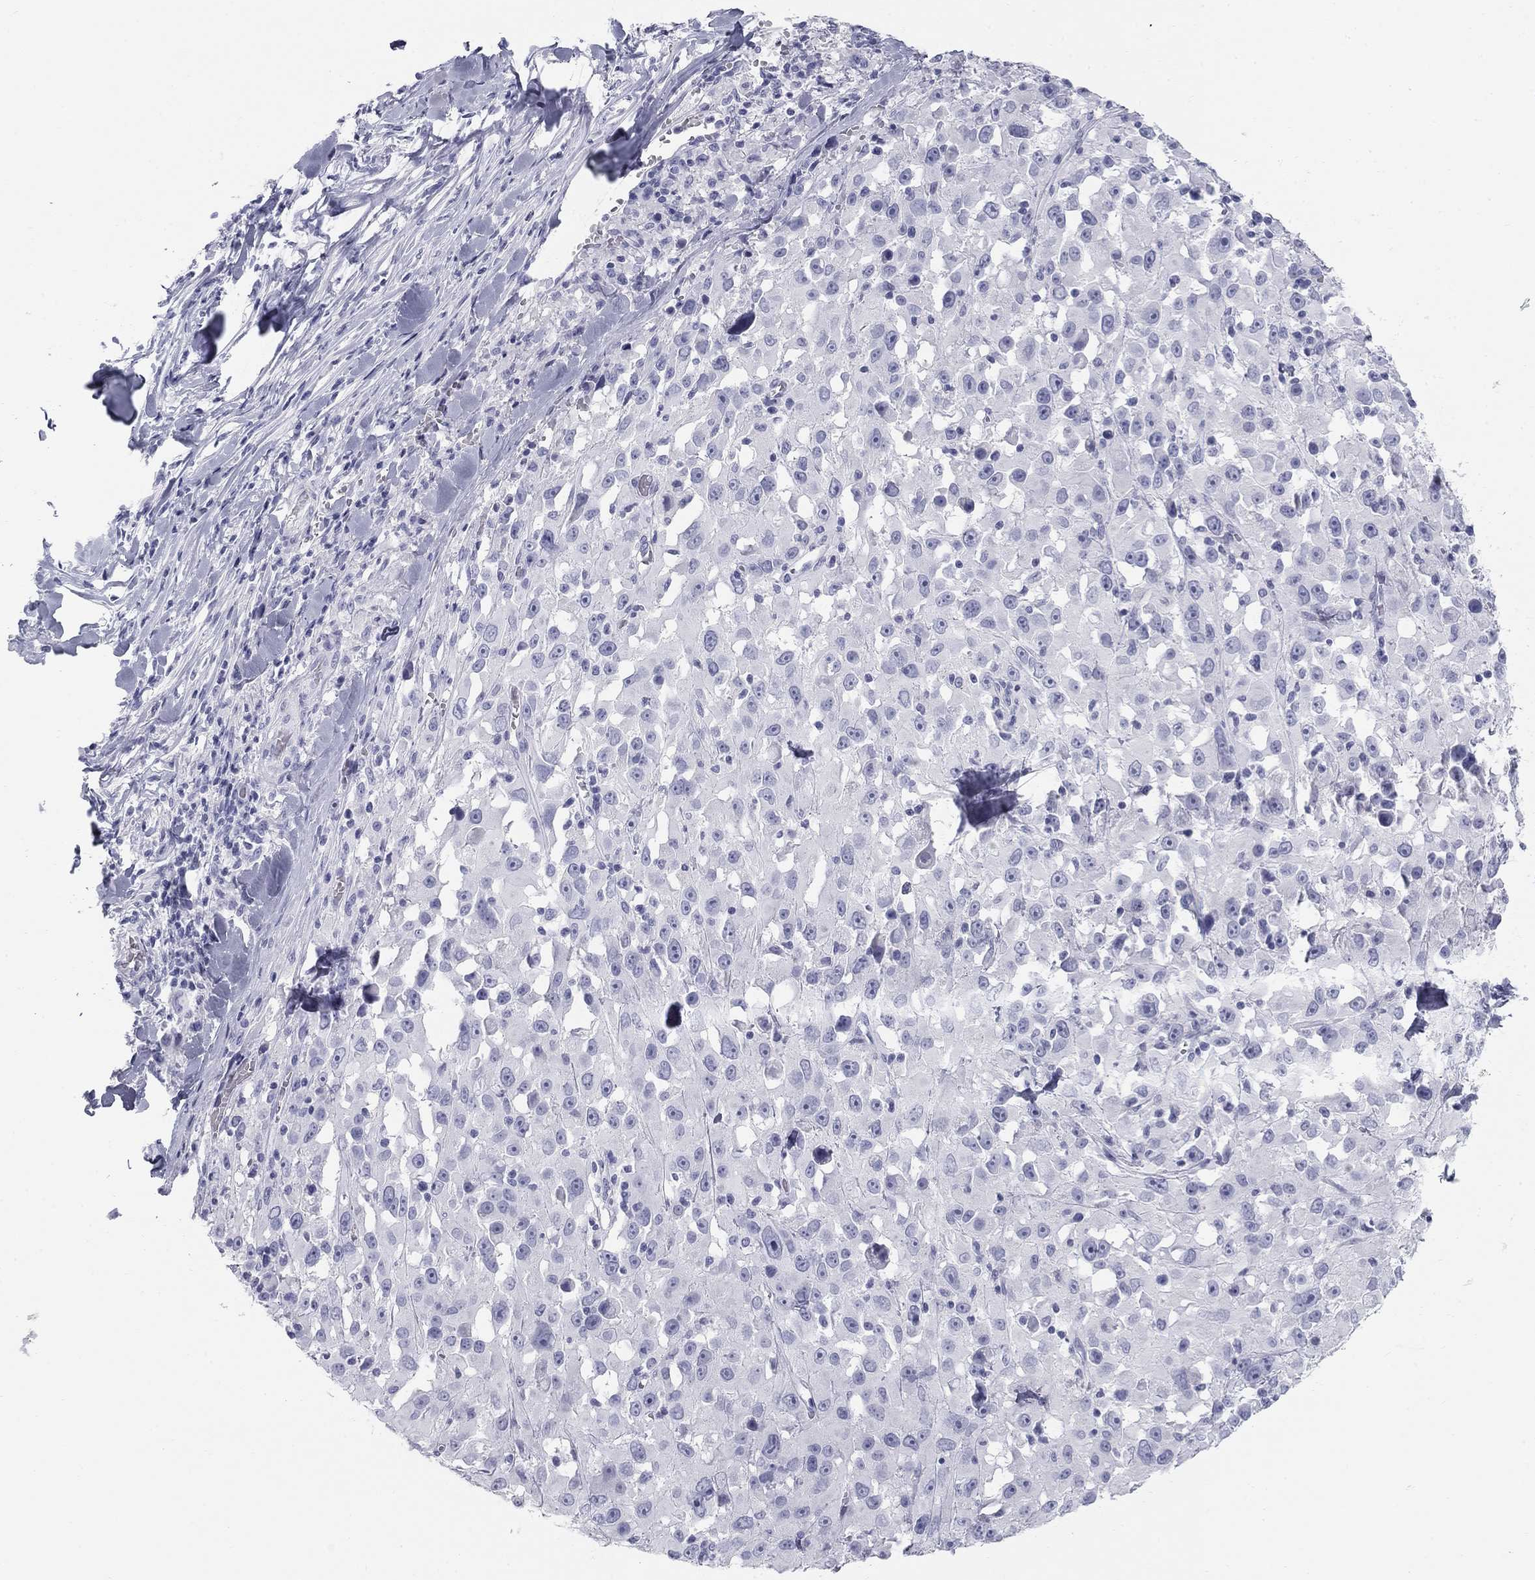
{"staining": {"intensity": "negative", "quantity": "none", "location": "none"}, "tissue": "melanoma", "cell_type": "Tumor cells", "image_type": "cancer", "snomed": [{"axis": "morphology", "description": "Malignant melanoma, Metastatic site"}, {"axis": "topography", "description": "Lymph node"}], "caption": "Histopathology image shows no protein staining in tumor cells of melanoma tissue.", "gene": "SULT2B1", "patient": {"sex": "male", "age": 50}}